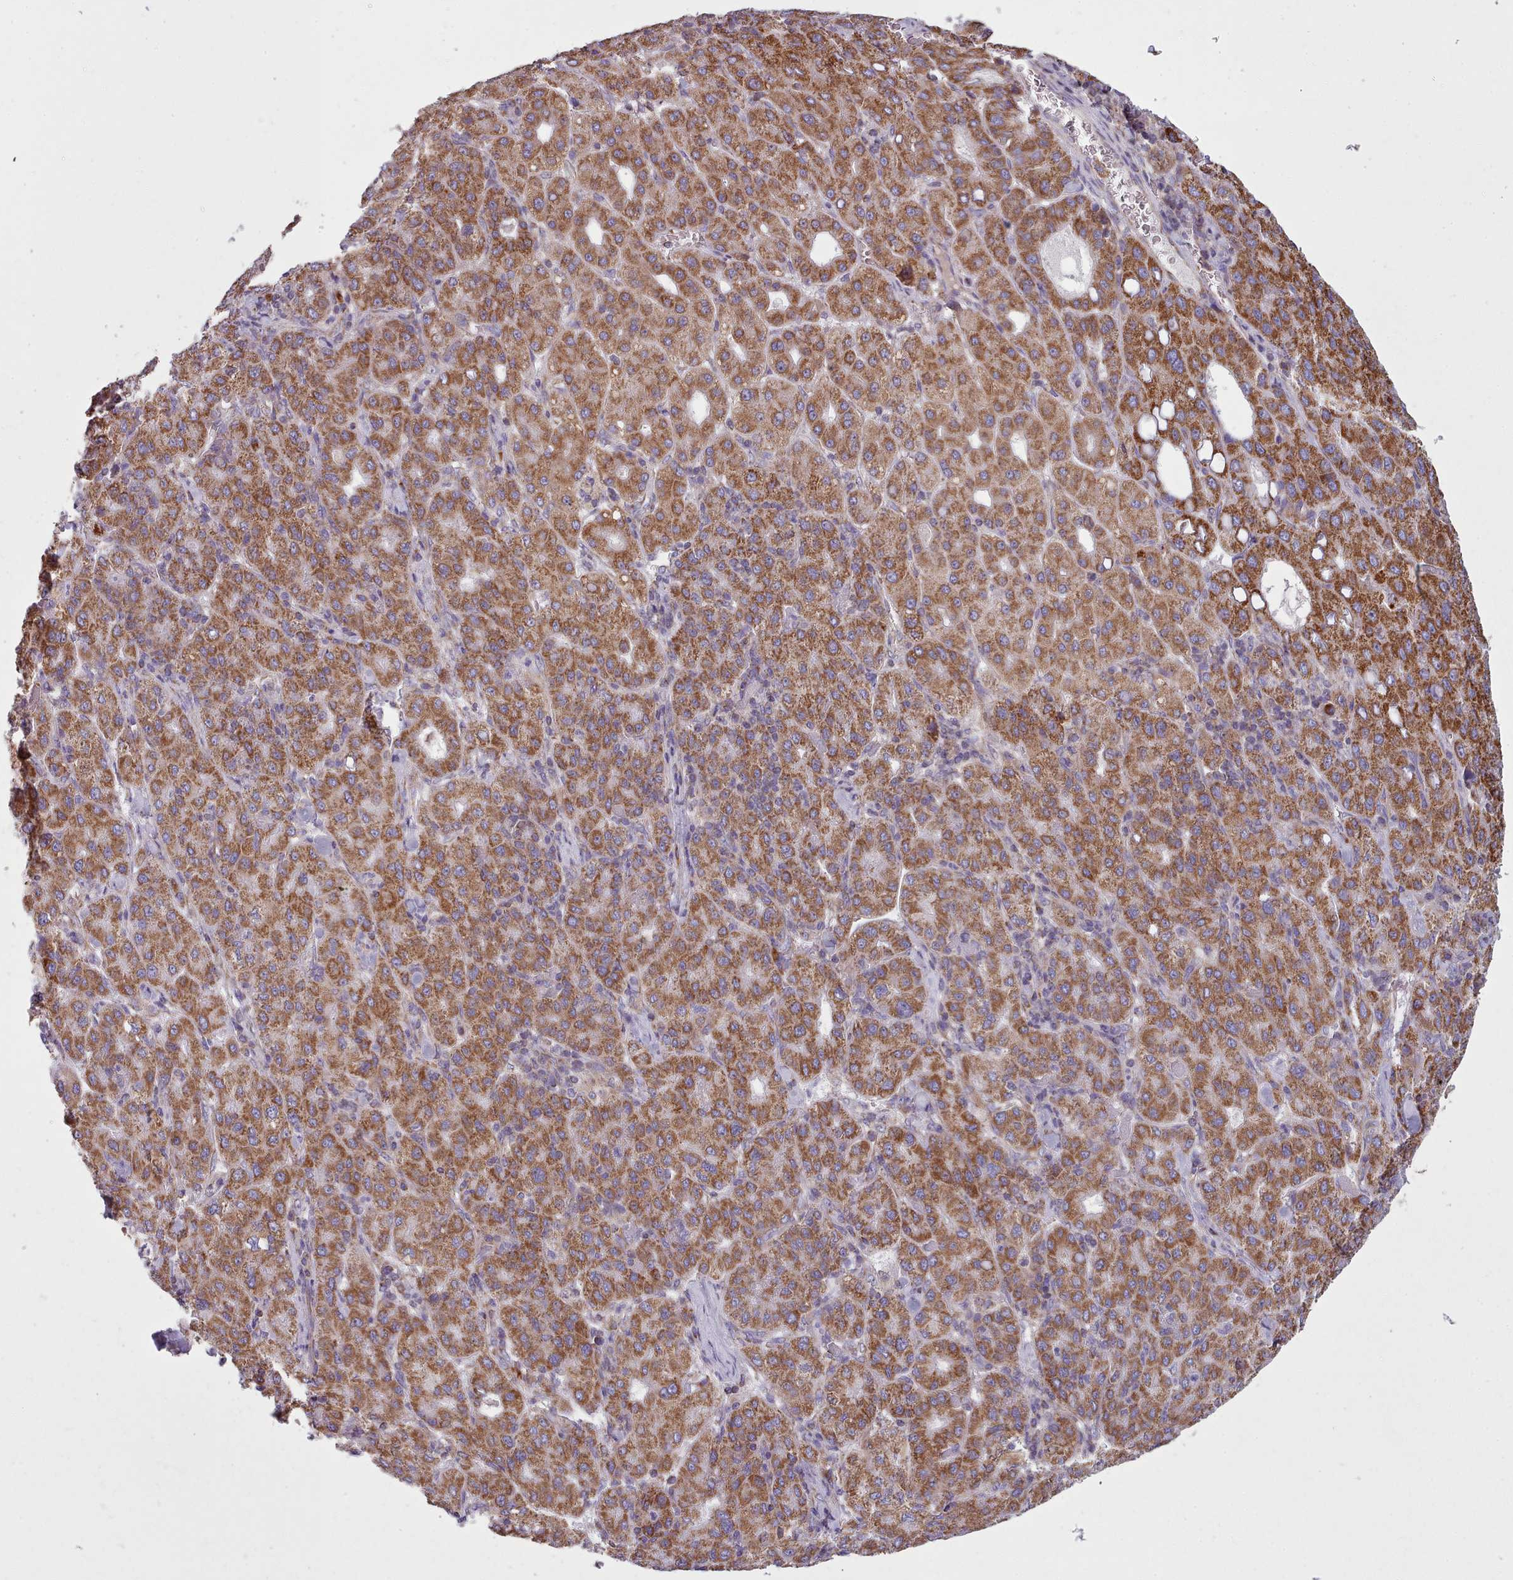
{"staining": {"intensity": "strong", "quantity": ">75%", "location": "cytoplasmic/membranous"}, "tissue": "liver cancer", "cell_type": "Tumor cells", "image_type": "cancer", "snomed": [{"axis": "morphology", "description": "Carcinoma, Hepatocellular, NOS"}, {"axis": "topography", "description": "Liver"}], "caption": "Tumor cells exhibit high levels of strong cytoplasmic/membranous staining in about >75% of cells in liver hepatocellular carcinoma.", "gene": "SRP54", "patient": {"sex": "male", "age": 65}}